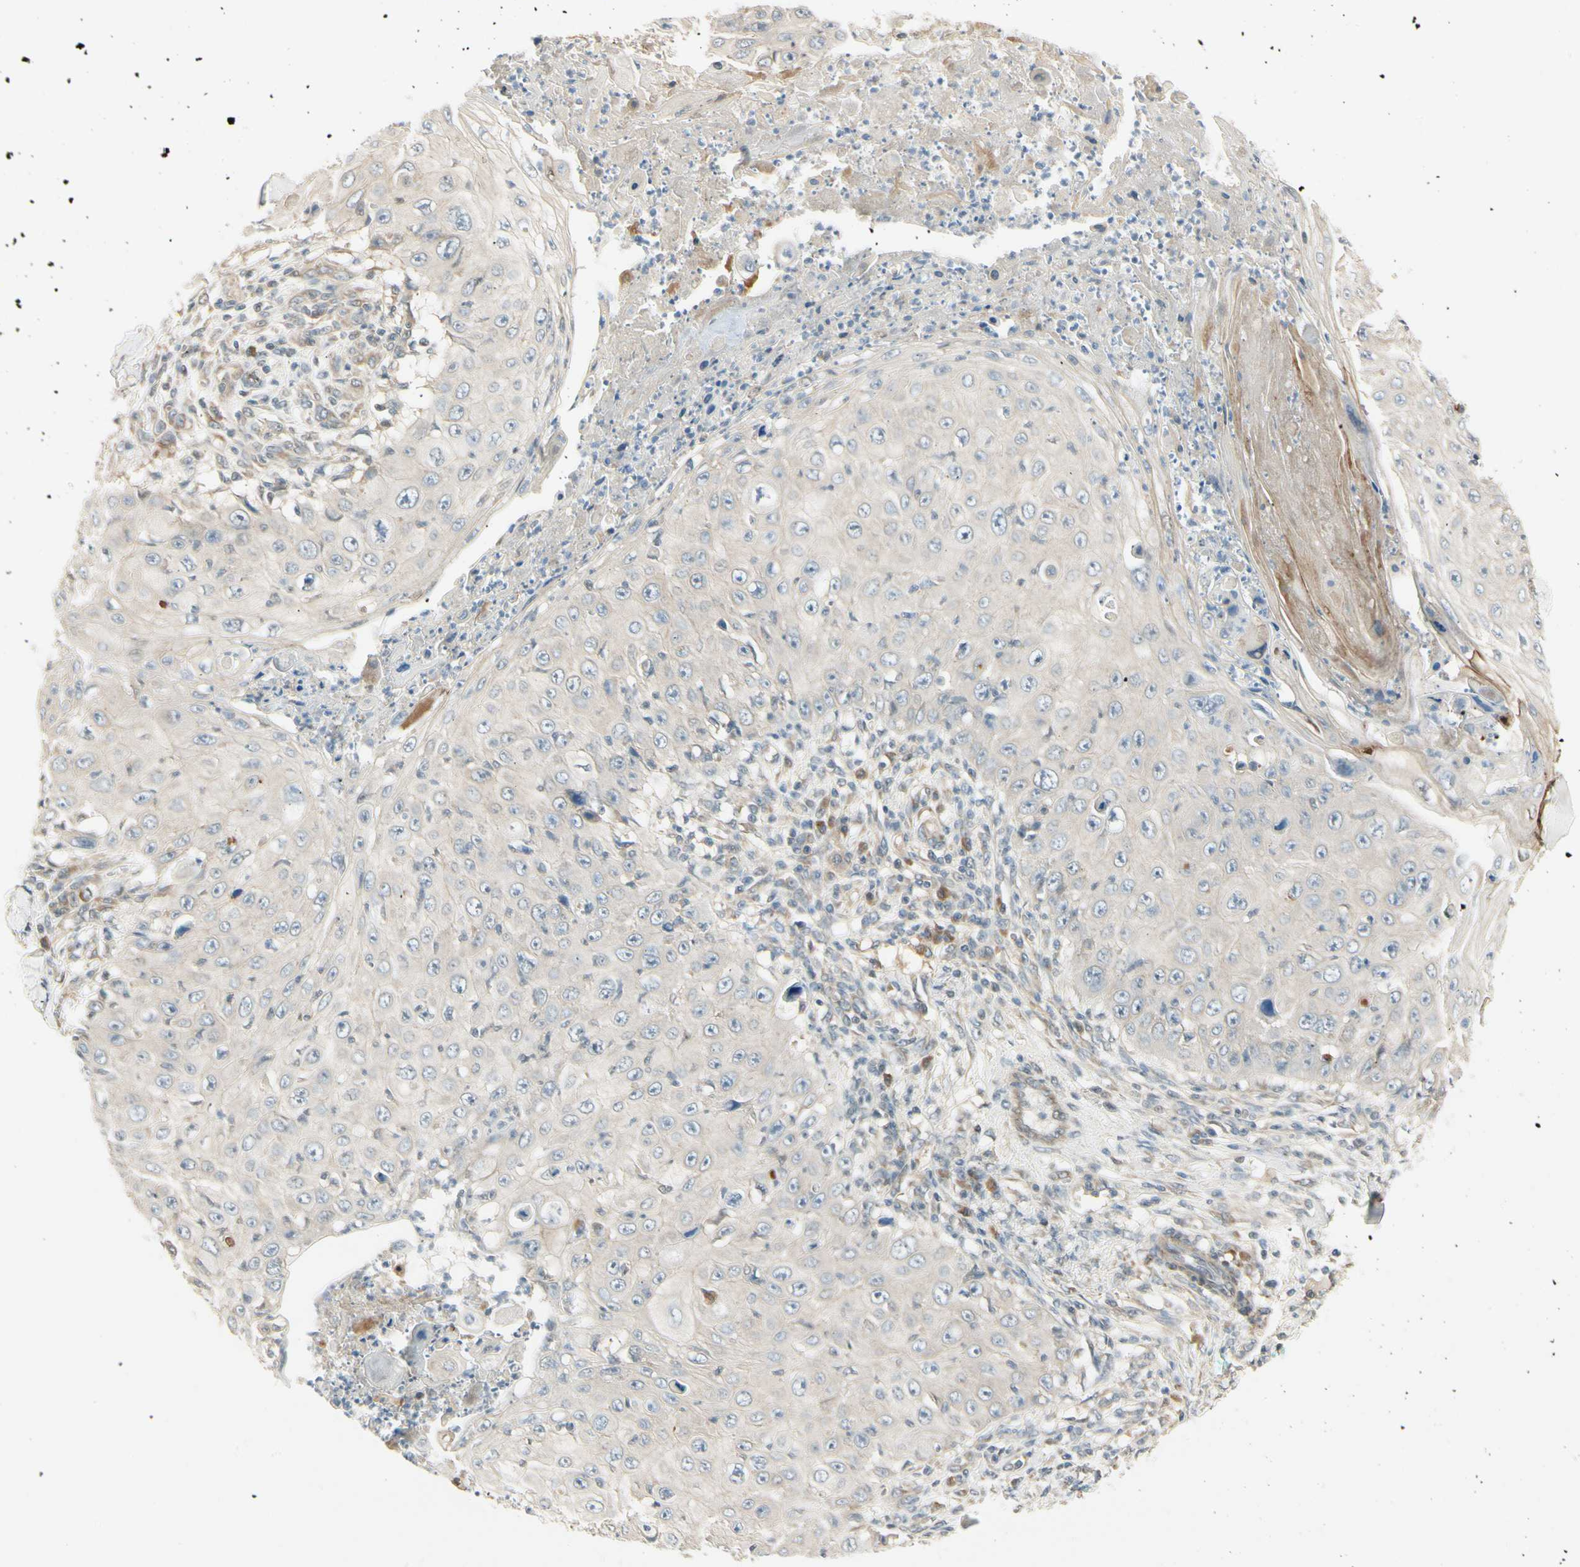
{"staining": {"intensity": "negative", "quantity": "none", "location": "none"}, "tissue": "skin cancer", "cell_type": "Tumor cells", "image_type": "cancer", "snomed": [{"axis": "morphology", "description": "Squamous cell carcinoma, NOS"}, {"axis": "topography", "description": "Skin"}], "caption": "Tumor cells are negative for protein expression in human skin cancer (squamous cell carcinoma). (Immunohistochemistry, brightfield microscopy, high magnification).", "gene": "EPHB3", "patient": {"sex": "male", "age": 86}}